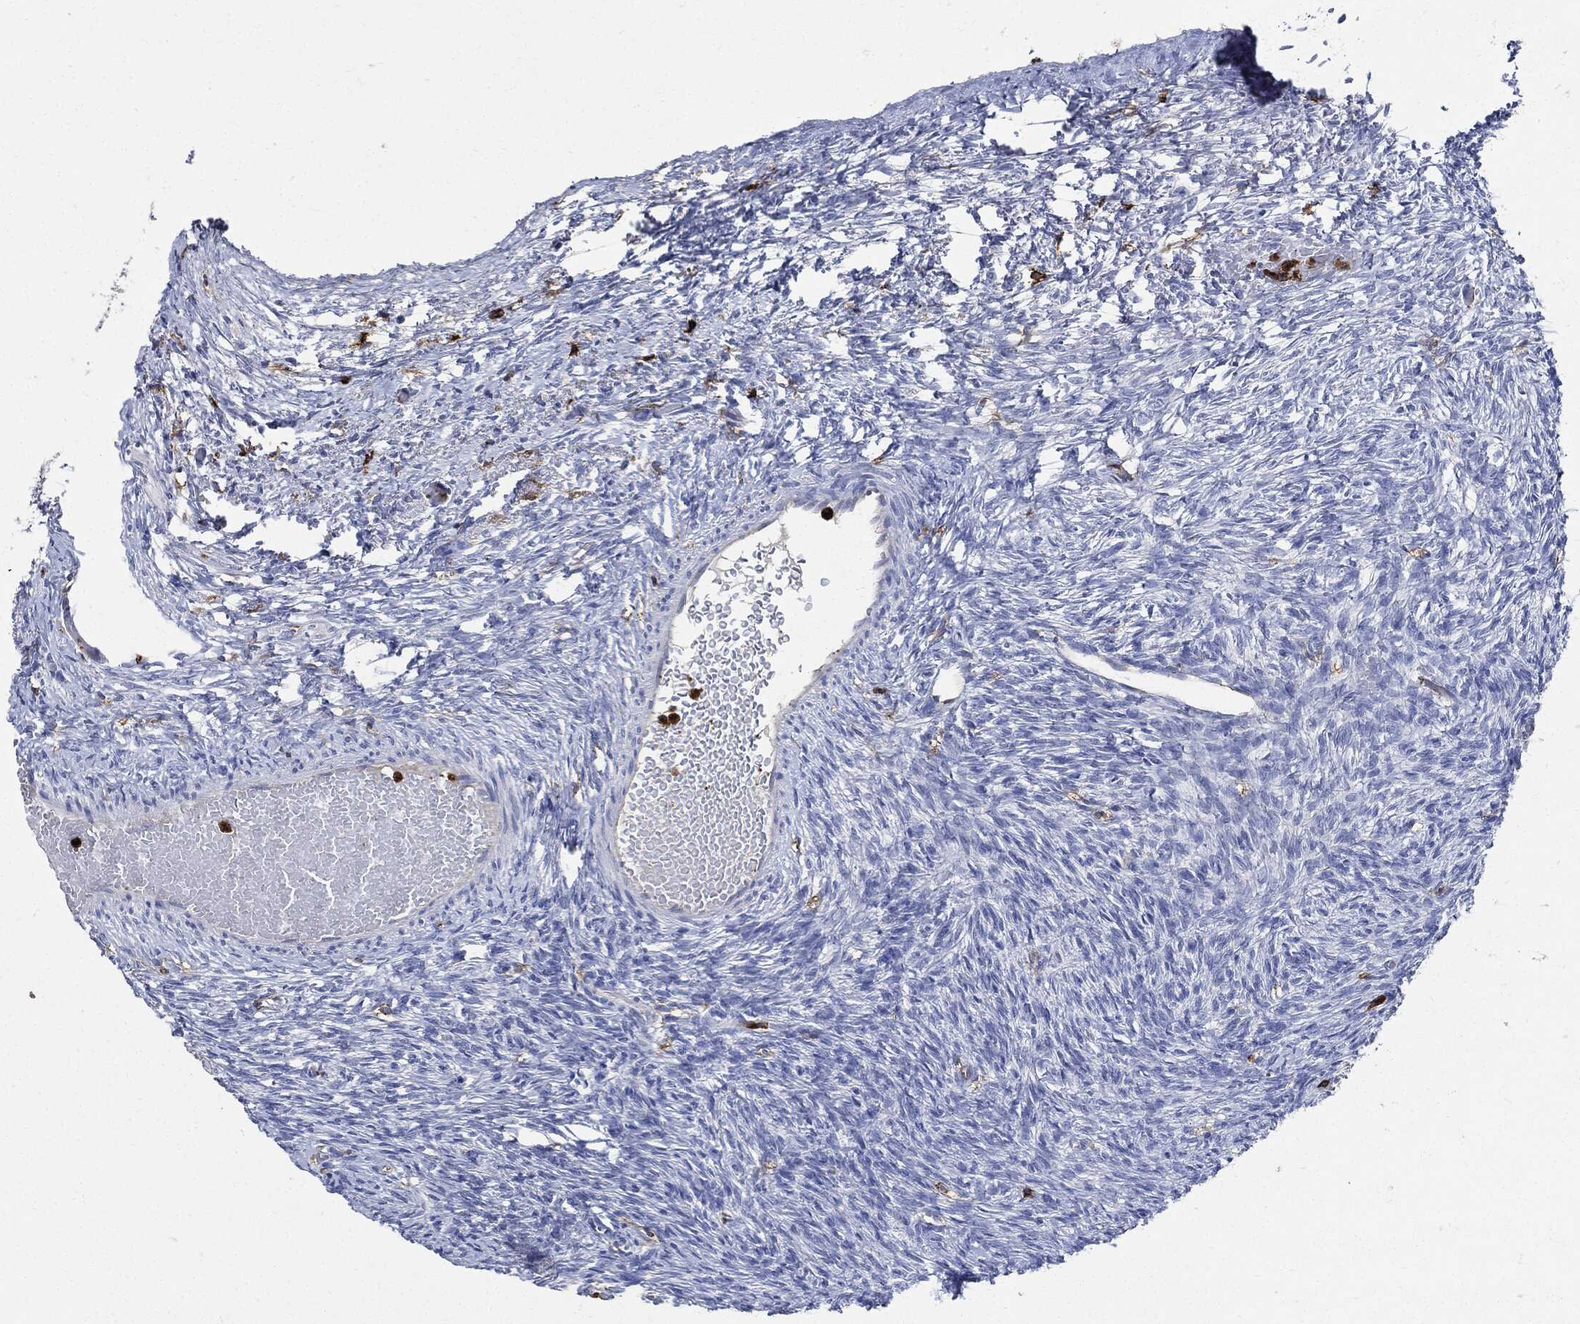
{"staining": {"intensity": "negative", "quantity": "none", "location": "none"}, "tissue": "ovary", "cell_type": "Follicle cells", "image_type": "normal", "snomed": [{"axis": "morphology", "description": "Normal tissue, NOS"}, {"axis": "topography", "description": "Ovary"}], "caption": "An immunohistochemistry (IHC) micrograph of unremarkable ovary is shown. There is no staining in follicle cells of ovary. (Stains: DAB (3,3'-diaminobenzidine) immunohistochemistry with hematoxylin counter stain, Microscopy: brightfield microscopy at high magnification).", "gene": "PTPRC", "patient": {"sex": "female", "age": 39}}